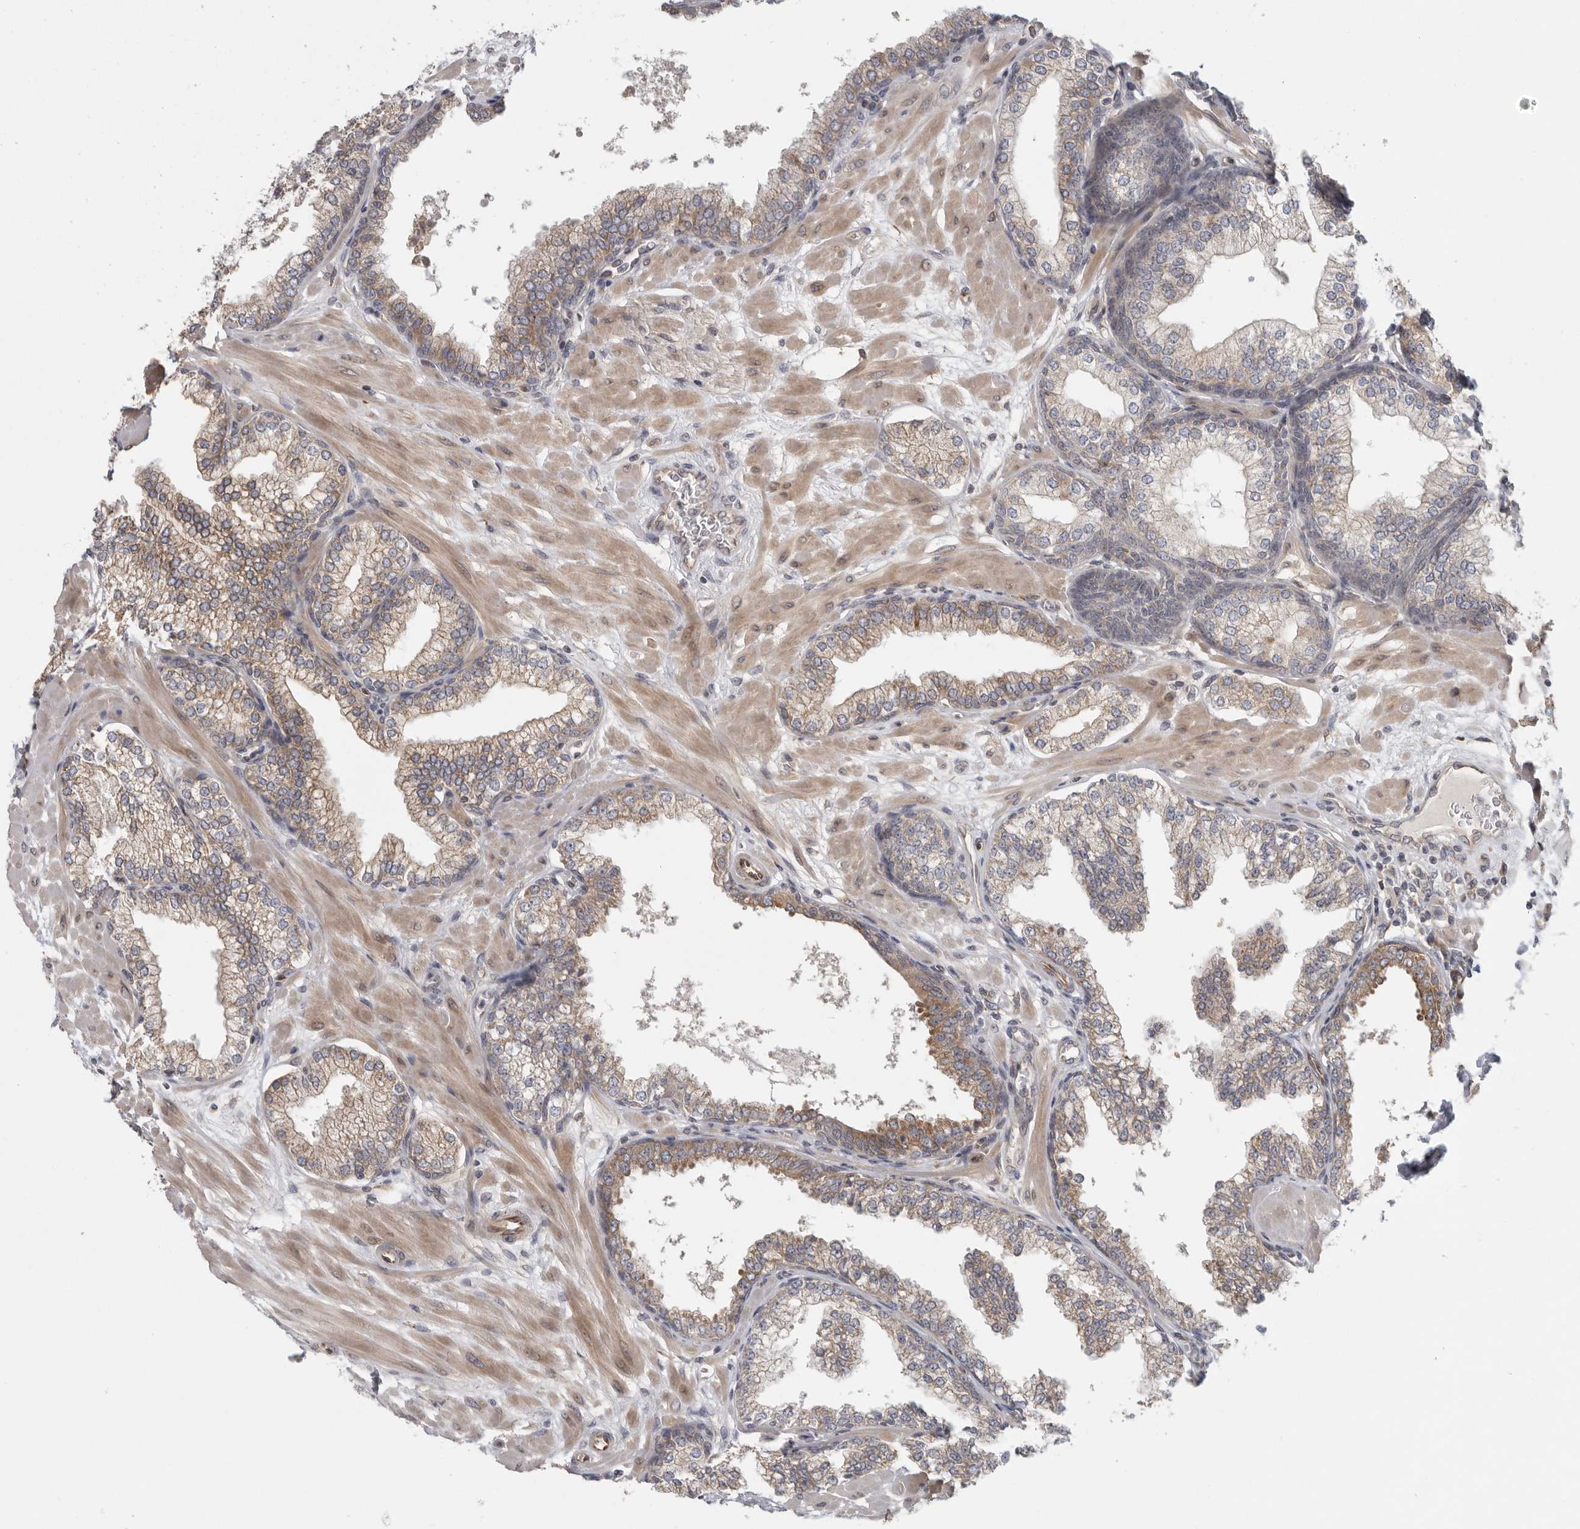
{"staining": {"intensity": "moderate", "quantity": ">75%", "location": "cytoplasmic/membranous"}, "tissue": "prostate", "cell_type": "Glandular cells", "image_type": "normal", "snomed": [{"axis": "morphology", "description": "Normal tissue, NOS"}, {"axis": "morphology", "description": "Urothelial carcinoma, Low grade"}, {"axis": "topography", "description": "Urinary bladder"}, {"axis": "topography", "description": "Prostate"}], "caption": "Immunohistochemistry image of unremarkable human prostate stained for a protein (brown), which displays medium levels of moderate cytoplasmic/membranous positivity in about >75% of glandular cells.", "gene": "BCAP29", "patient": {"sex": "male", "age": 60}}